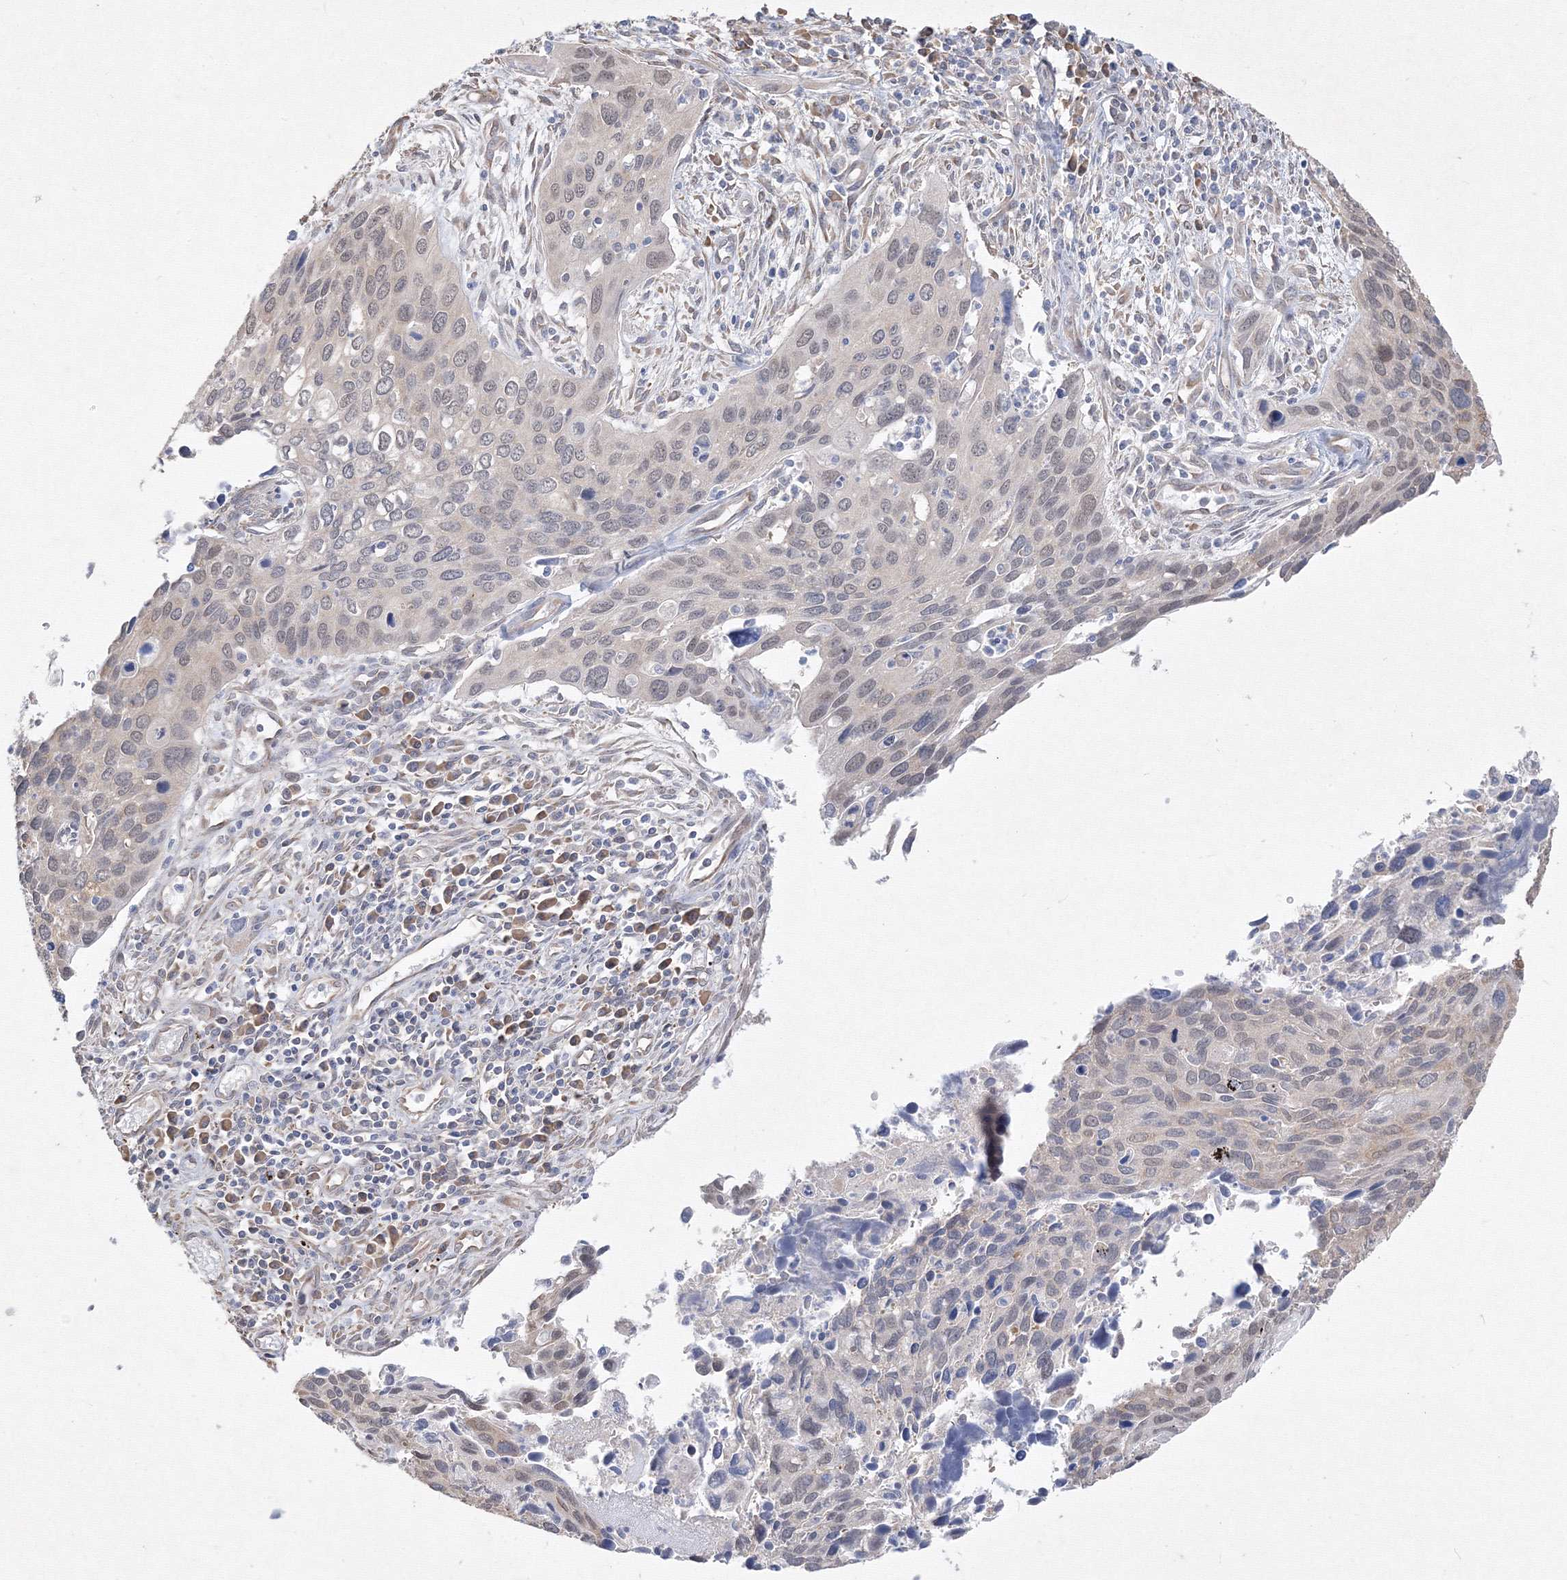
{"staining": {"intensity": "negative", "quantity": "none", "location": "none"}, "tissue": "cervical cancer", "cell_type": "Tumor cells", "image_type": "cancer", "snomed": [{"axis": "morphology", "description": "Squamous cell carcinoma, NOS"}, {"axis": "topography", "description": "Cervix"}], "caption": "Cervical cancer stained for a protein using IHC shows no staining tumor cells.", "gene": "FBXL8", "patient": {"sex": "female", "age": 55}}